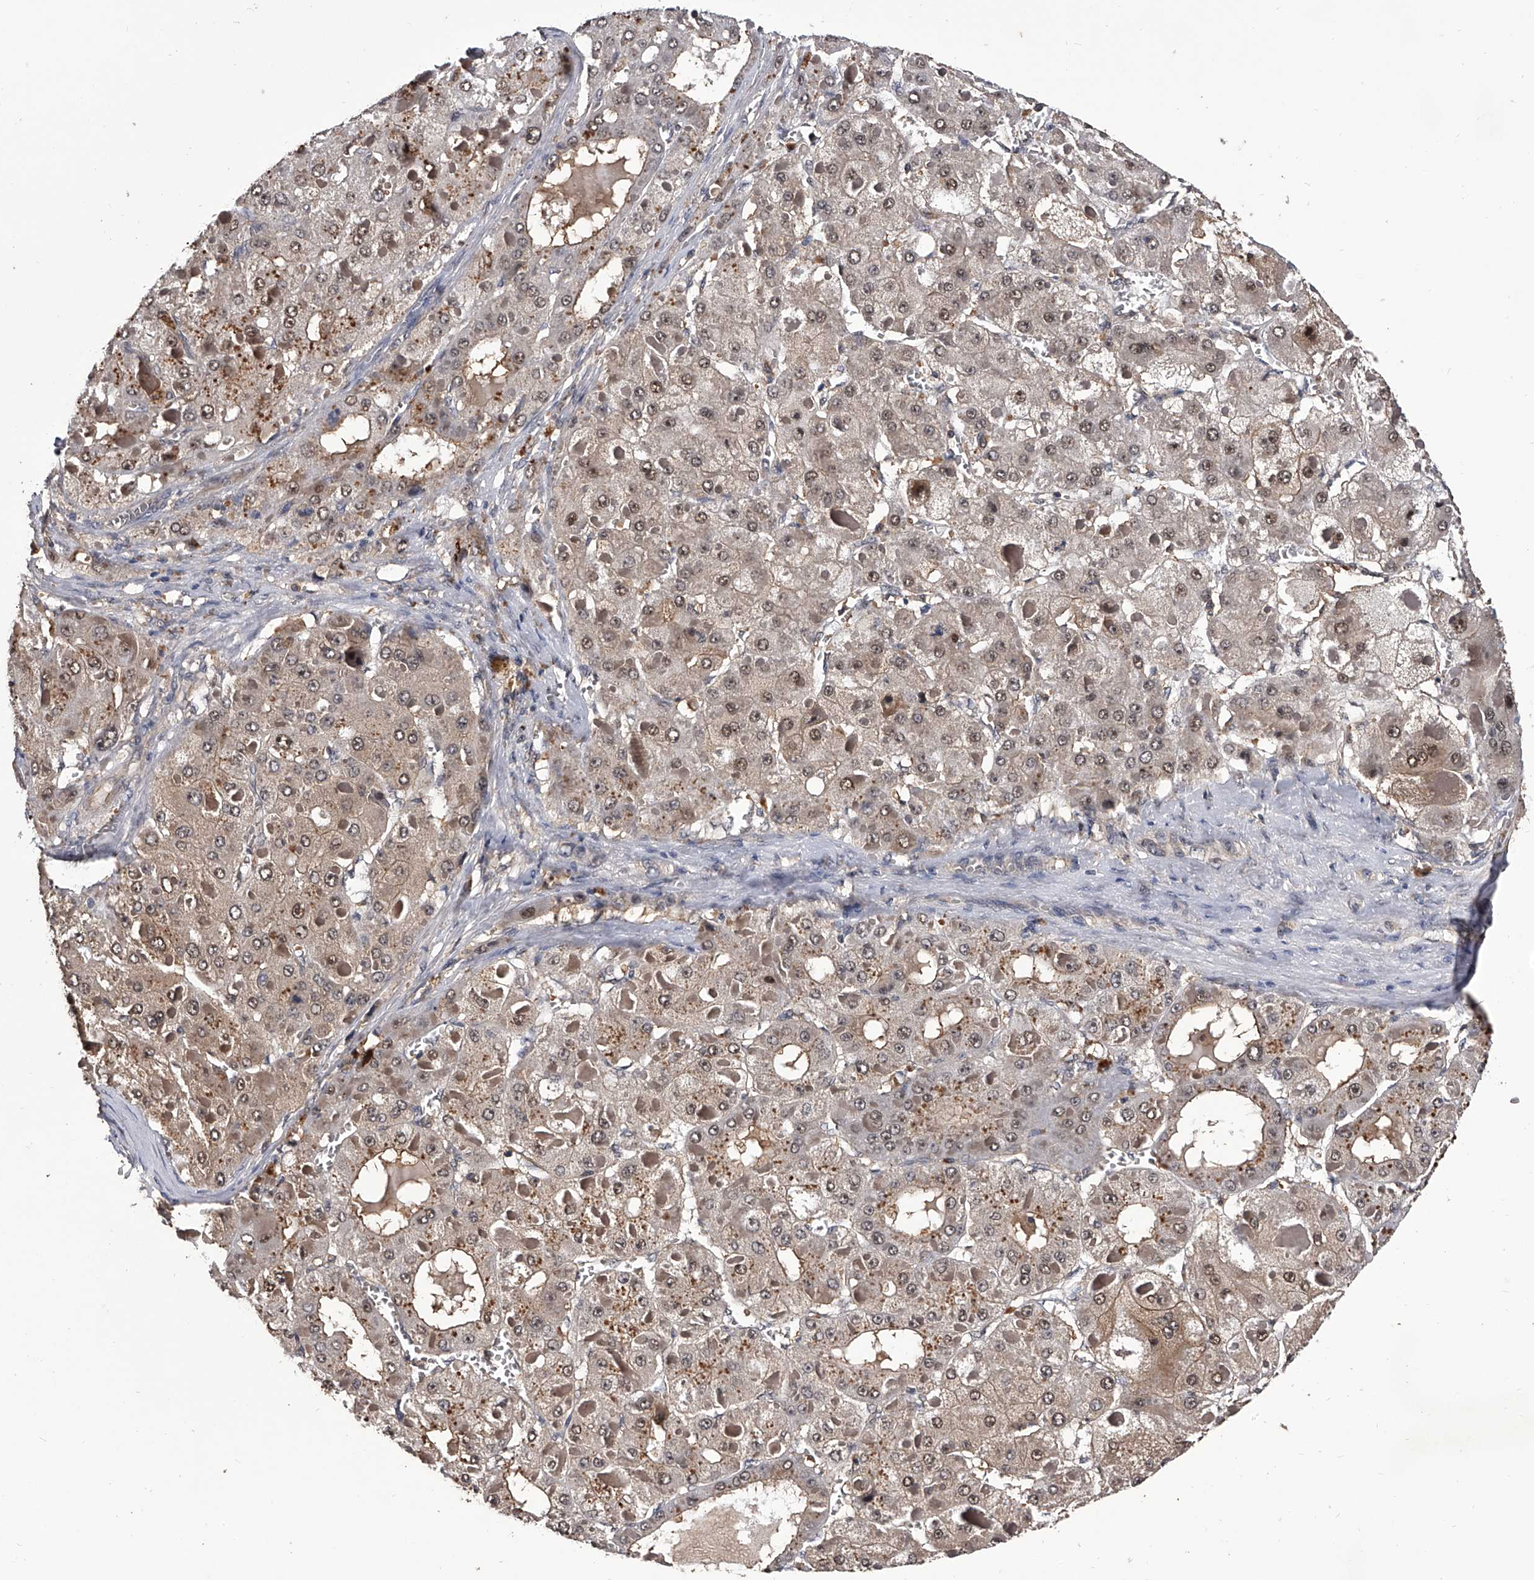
{"staining": {"intensity": "weak", "quantity": ">75%", "location": "cytoplasmic/membranous,nuclear"}, "tissue": "liver cancer", "cell_type": "Tumor cells", "image_type": "cancer", "snomed": [{"axis": "morphology", "description": "Carcinoma, Hepatocellular, NOS"}, {"axis": "topography", "description": "Liver"}], "caption": "Hepatocellular carcinoma (liver) tissue shows weak cytoplasmic/membranous and nuclear expression in about >75% of tumor cells, visualized by immunohistochemistry.", "gene": "EFCAB7", "patient": {"sex": "female", "age": 73}}